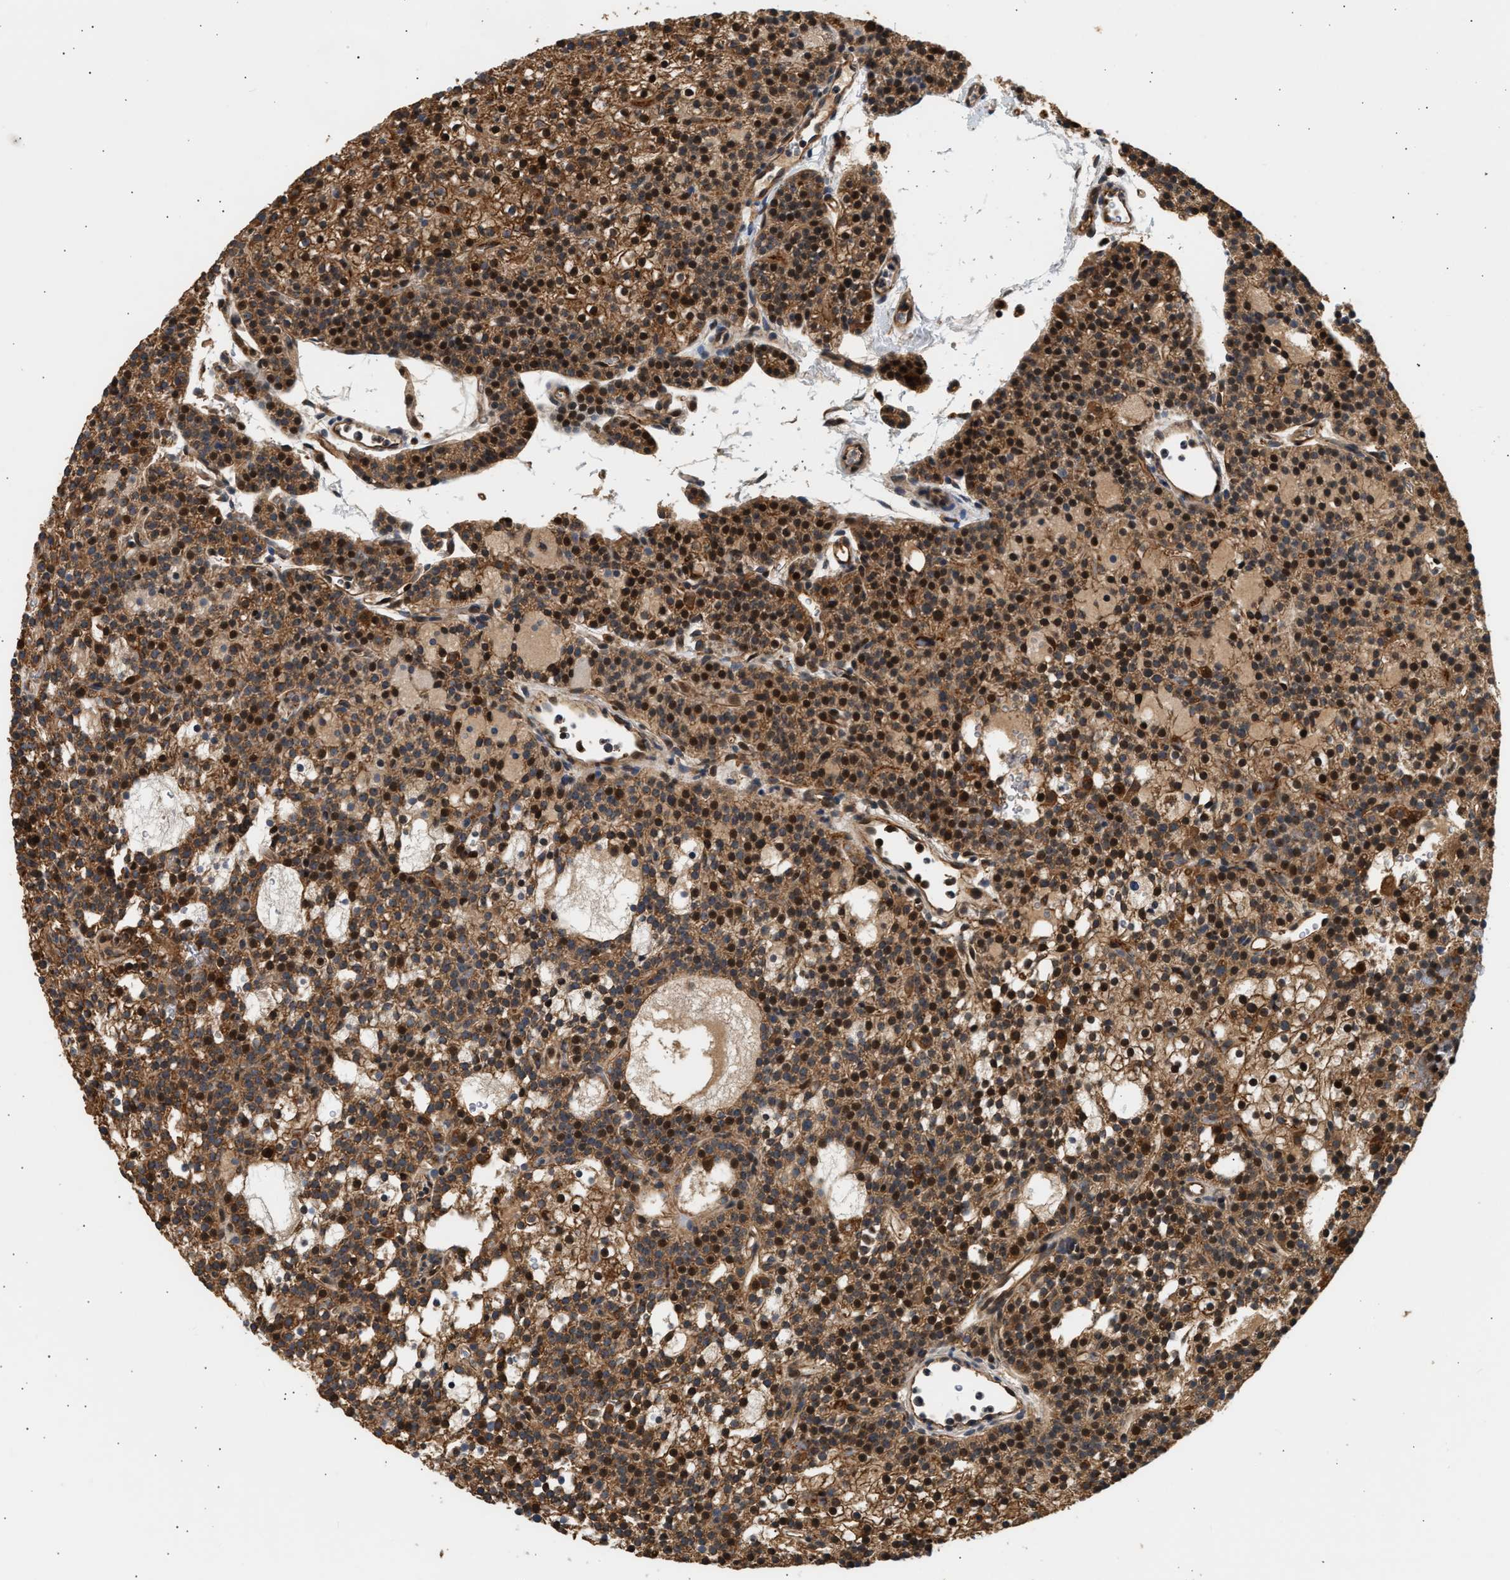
{"staining": {"intensity": "strong", "quantity": ">75%", "location": "cytoplasmic/membranous,nuclear"}, "tissue": "parathyroid gland", "cell_type": "Glandular cells", "image_type": "normal", "snomed": [{"axis": "morphology", "description": "Normal tissue, NOS"}, {"axis": "morphology", "description": "Adenoma, NOS"}, {"axis": "topography", "description": "Parathyroid gland"}], "caption": "Immunohistochemistry staining of normal parathyroid gland, which shows high levels of strong cytoplasmic/membranous,nuclear staining in about >75% of glandular cells indicating strong cytoplasmic/membranous,nuclear protein expression. The staining was performed using DAB (brown) for protein detection and nuclei were counterstained in hematoxylin (blue).", "gene": "DUSP14", "patient": {"sex": "female", "age": 74}}